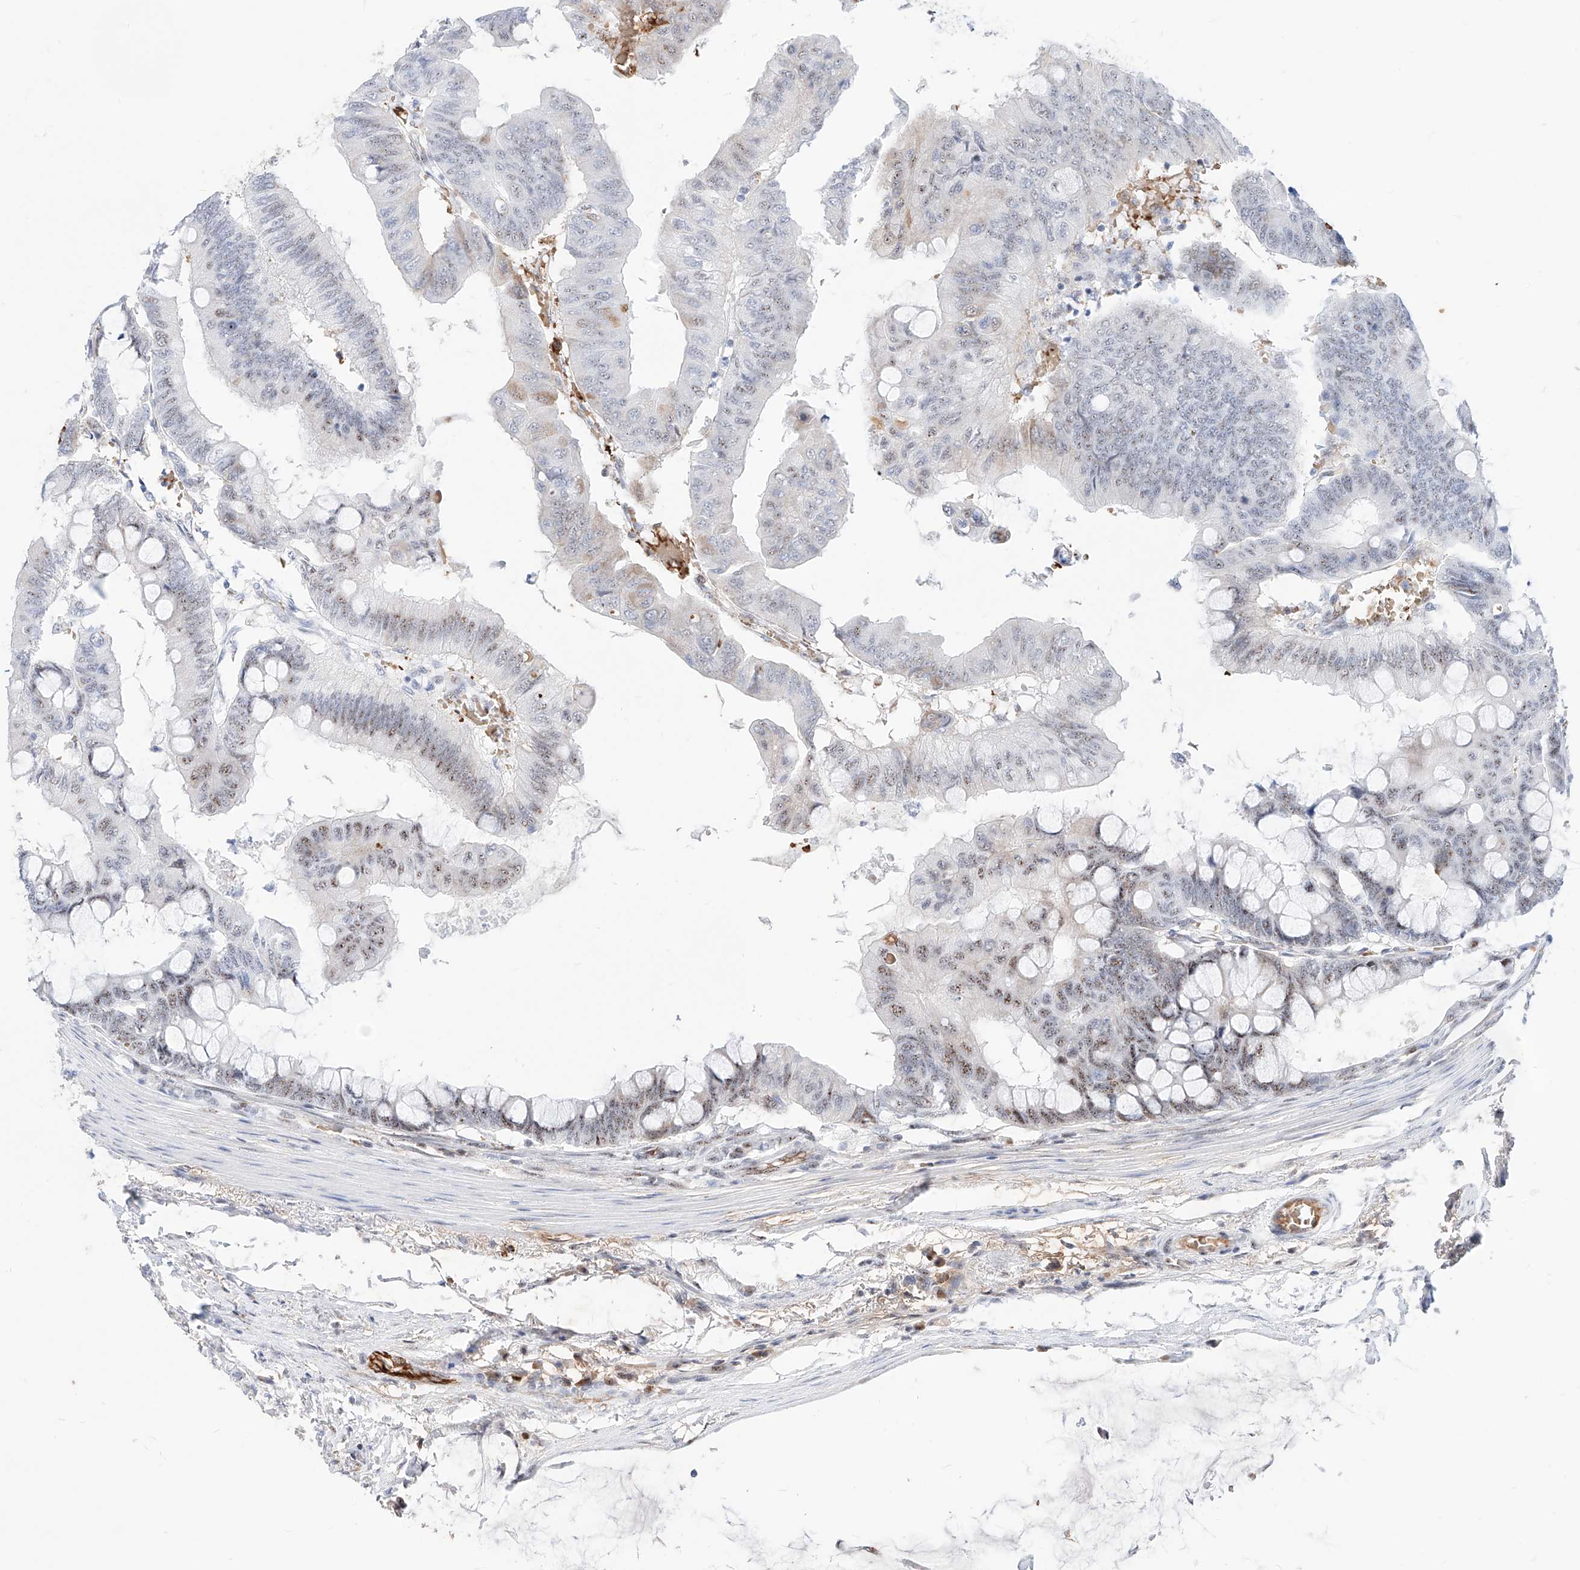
{"staining": {"intensity": "moderate", "quantity": "25%-75%", "location": "nuclear"}, "tissue": "colorectal cancer", "cell_type": "Tumor cells", "image_type": "cancer", "snomed": [{"axis": "morphology", "description": "Normal tissue, NOS"}, {"axis": "morphology", "description": "Adenocarcinoma, NOS"}, {"axis": "topography", "description": "Rectum"}, {"axis": "topography", "description": "Peripheral nerve tissue"}], "caption": "Human colorectal cancer stained with a brown dye exhibits moderate nuclear positive staining in about 25%-75% of tumor cells.", "gene": "ZFP42", "patient": {"sex": "male", "age": 92}}